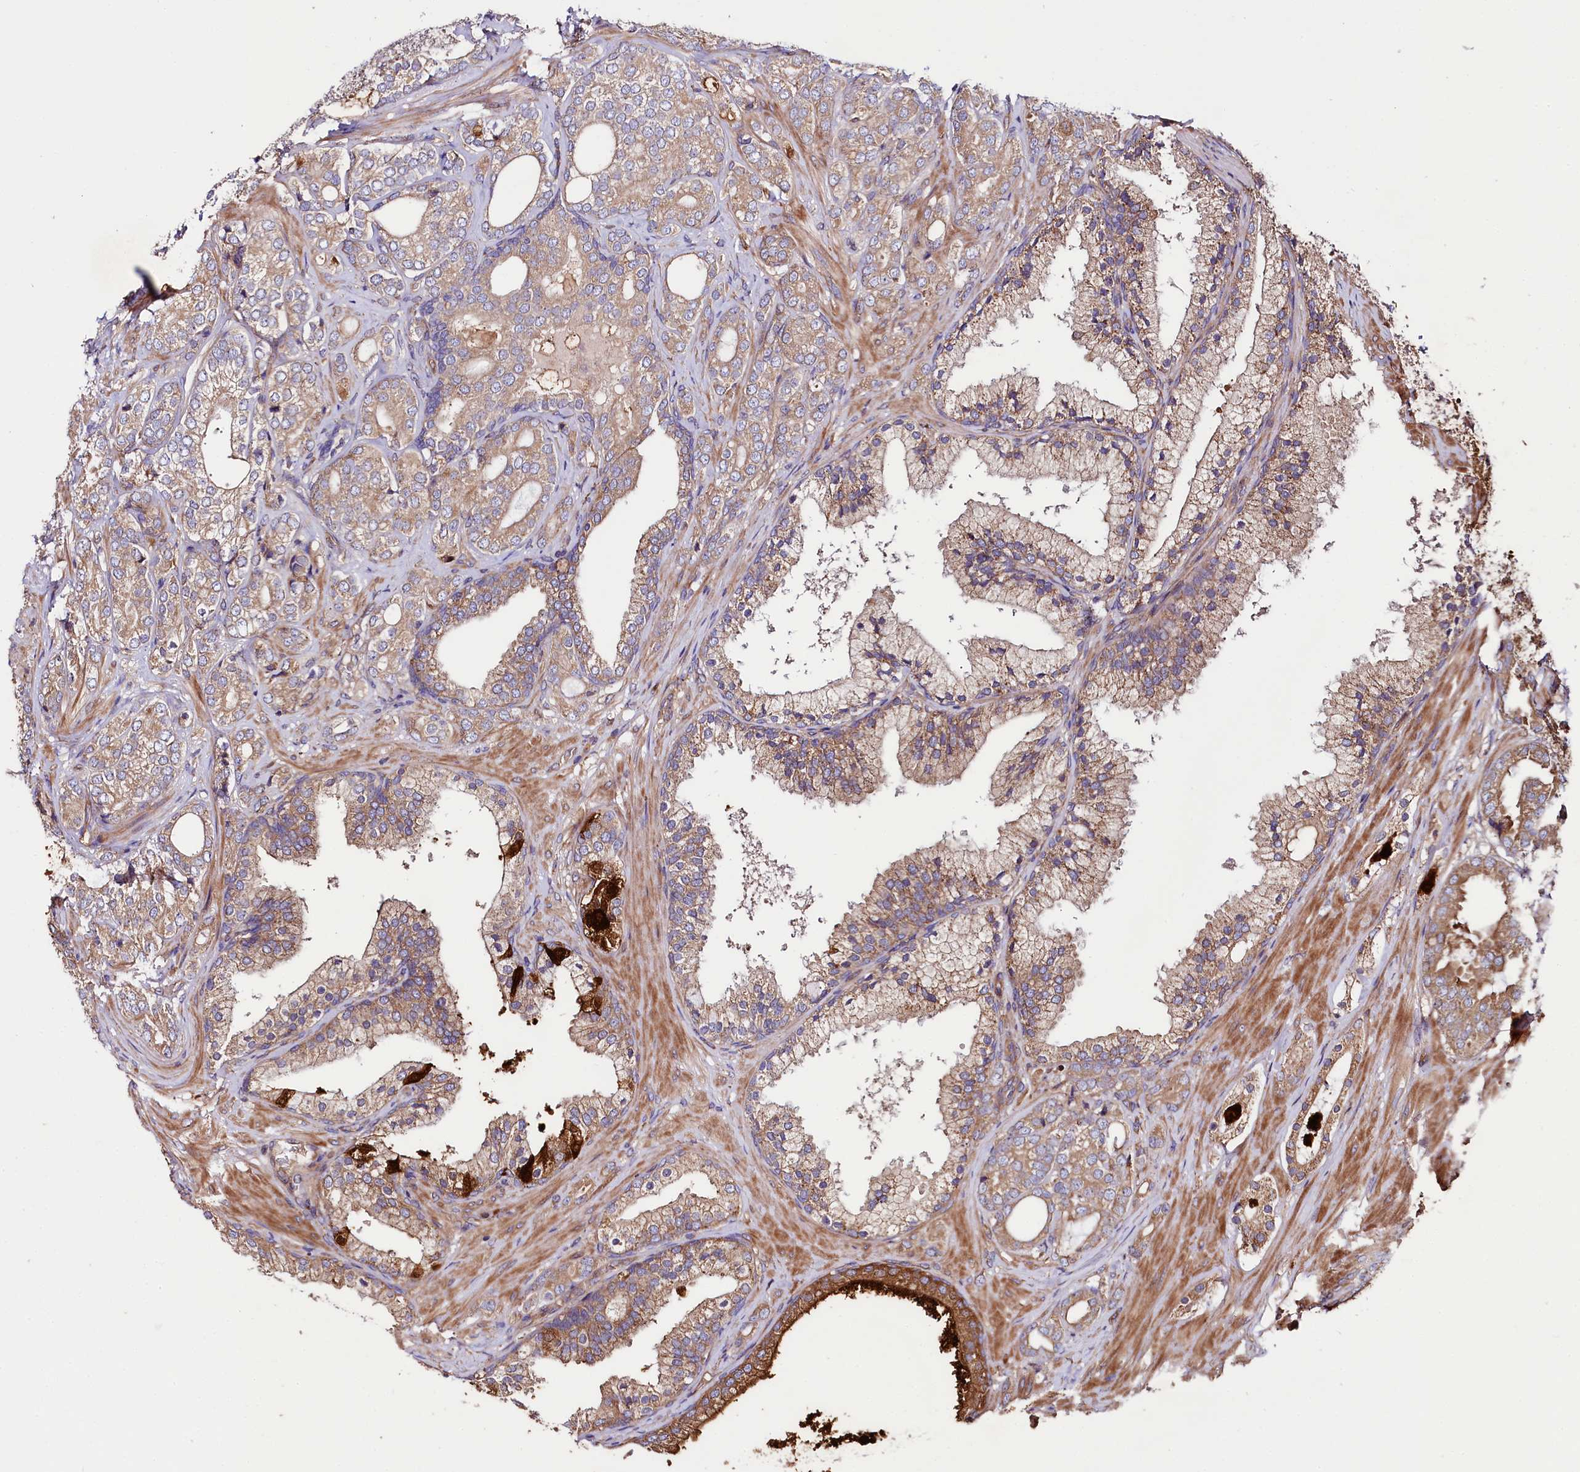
{"staining": {"intensity": "moderate", "quantity": "25%-75%", "location": "cytoplasmic/membranous"}, "tissue": "prostate cancer", "cell_type": "Tumor cells", "image_type": "cancer", "snomed": [{"axis": "morphology", "description": "Adenocarcinoma, High grade"}, {"axis": "topography", "description": "Prostate"}], "caption": "Protein analysis of prostate cancer (high-grade adenocarcinoma) tissue reveals moderate cytoplasmic/membranous staining in about 25%-75% of tumor cells. Using DAB (brown) and hematoxylin (blue) stains, captured at high magnification using brightfield microscopy.", "gene": "CEP295", "patient": {"sex": "male", "age": 60}}